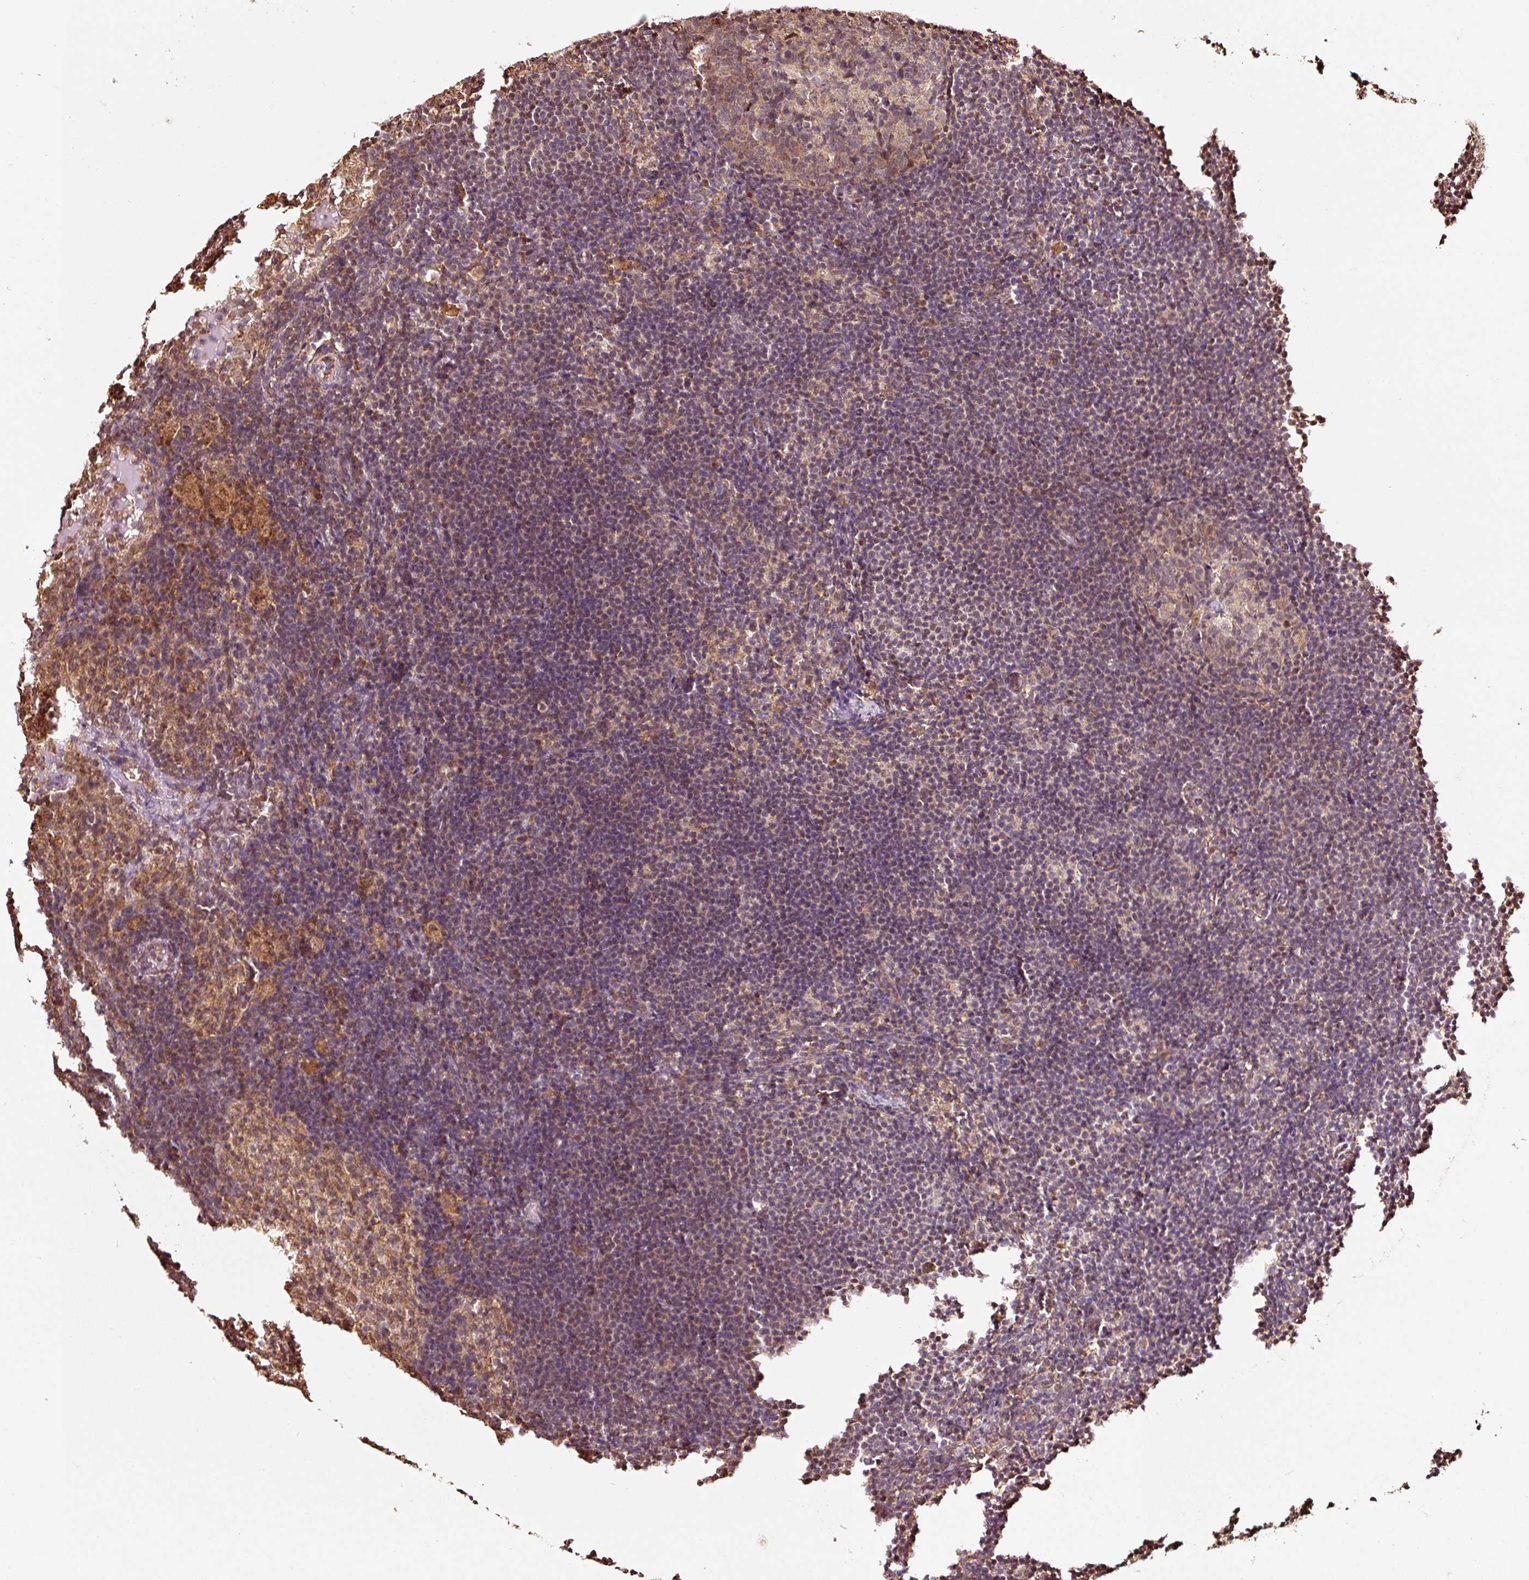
{"staining": {"intensity": "moderate", "quantity": "25%-75%", "location": "cytoplasmic/membranous"}, "tissue": "lymph node", "cell_type": "Germinal center cells", "image_type": "normal", "snomed": [{"axis": "morphology", "description": "Normal tissue, NOS"}, {"axis": "topography", "description": "Lymph node"}], "caption": "Immunohistochemistry of benign lymph node demonstrates medium levels of moderate cytoplasmic/membranous staining in about 25%-75% of germinal center cells.", "gene": "ETF1", "patient": {"sex": "male", "age": 49}}